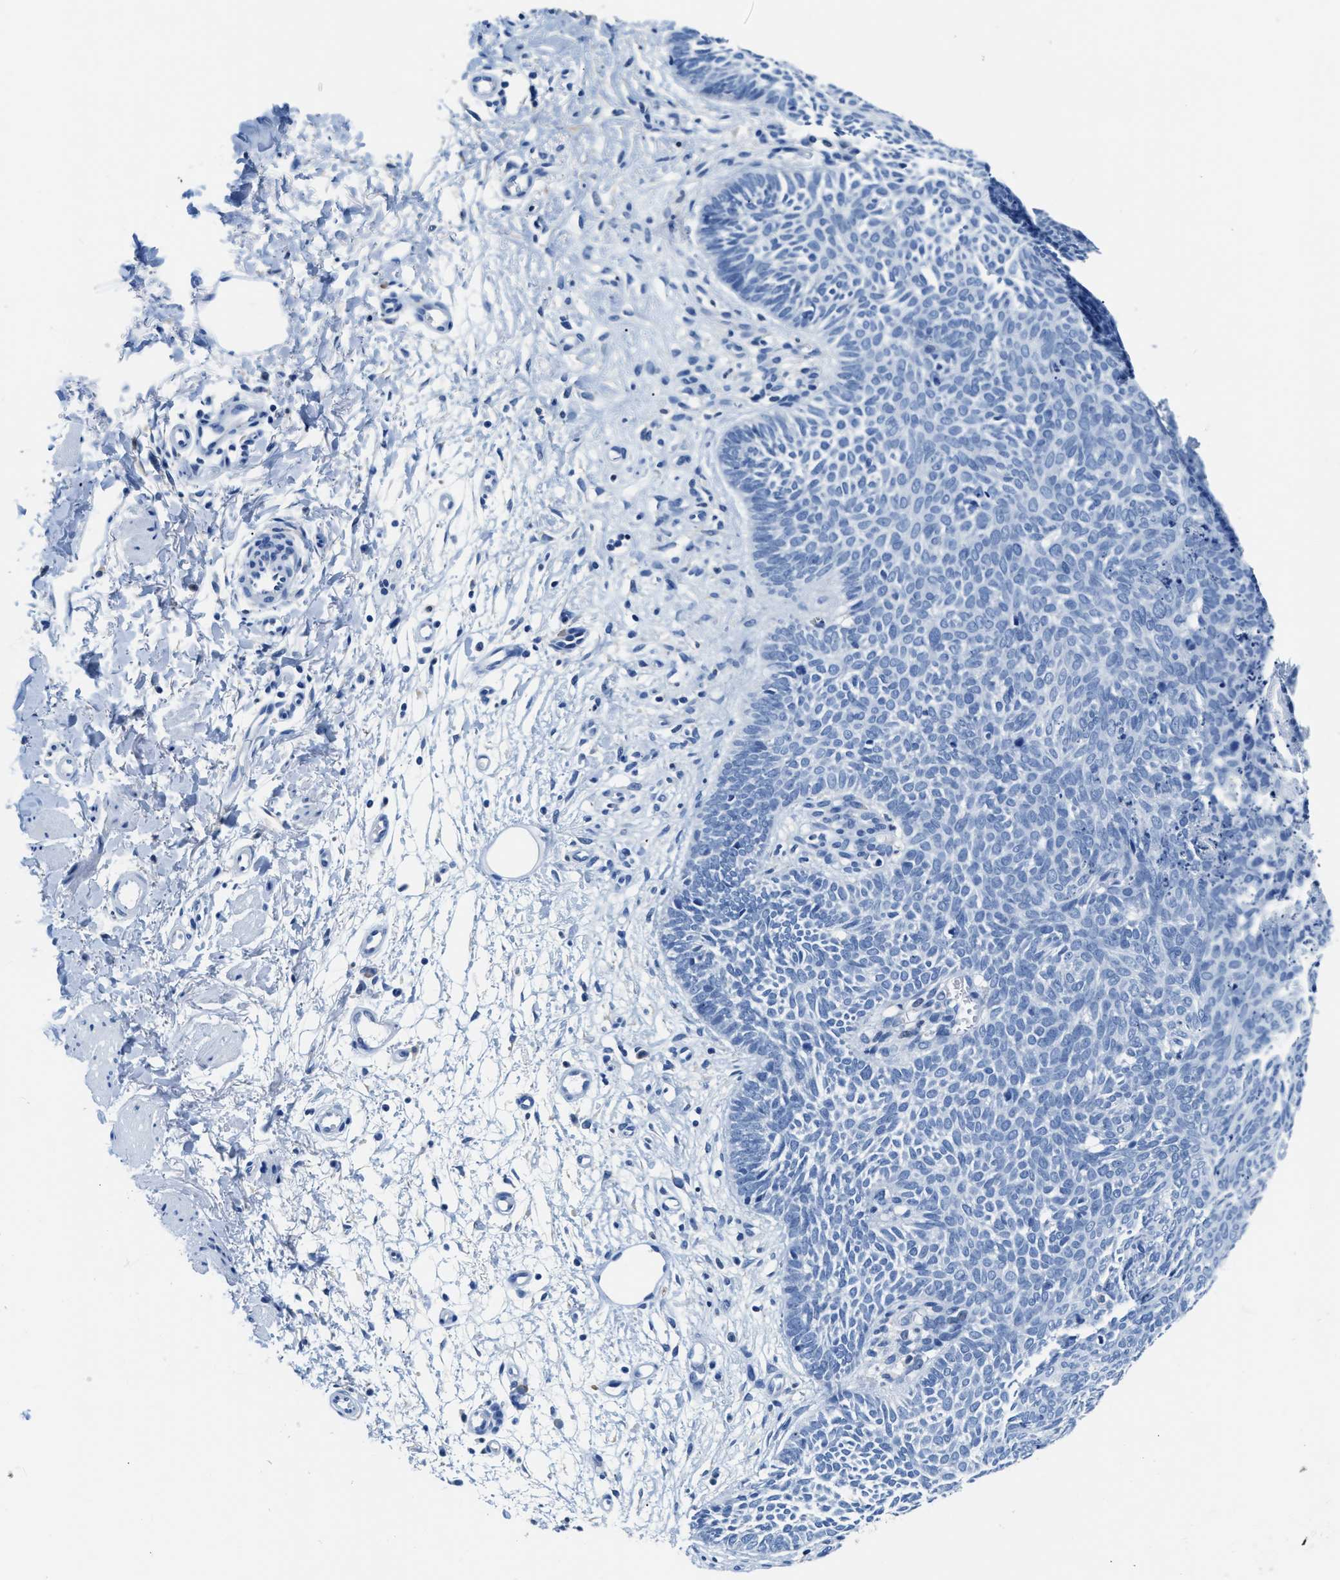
{"staining": {"intensity": "negative", "quantity": "none", "location": "none"}, "tissue": "skin cancer", "cell_type": "Tumor cells", "image_type": "cancer", "snomed": [{"axis": "morphology", "description": "Basal cell carcinoma"}, {"axis": "topography", "description": "Skin"}], "caption": "DAB immunohistochemical staining of human basal cell carcinoma (skin) demonstrates no significant positivity in tumor cells. (Immunohistochemistry, brightfield microscopy, high magnification).", "gene": "ZDHHC13", "patient": {"sex": "male", "age": 60}}